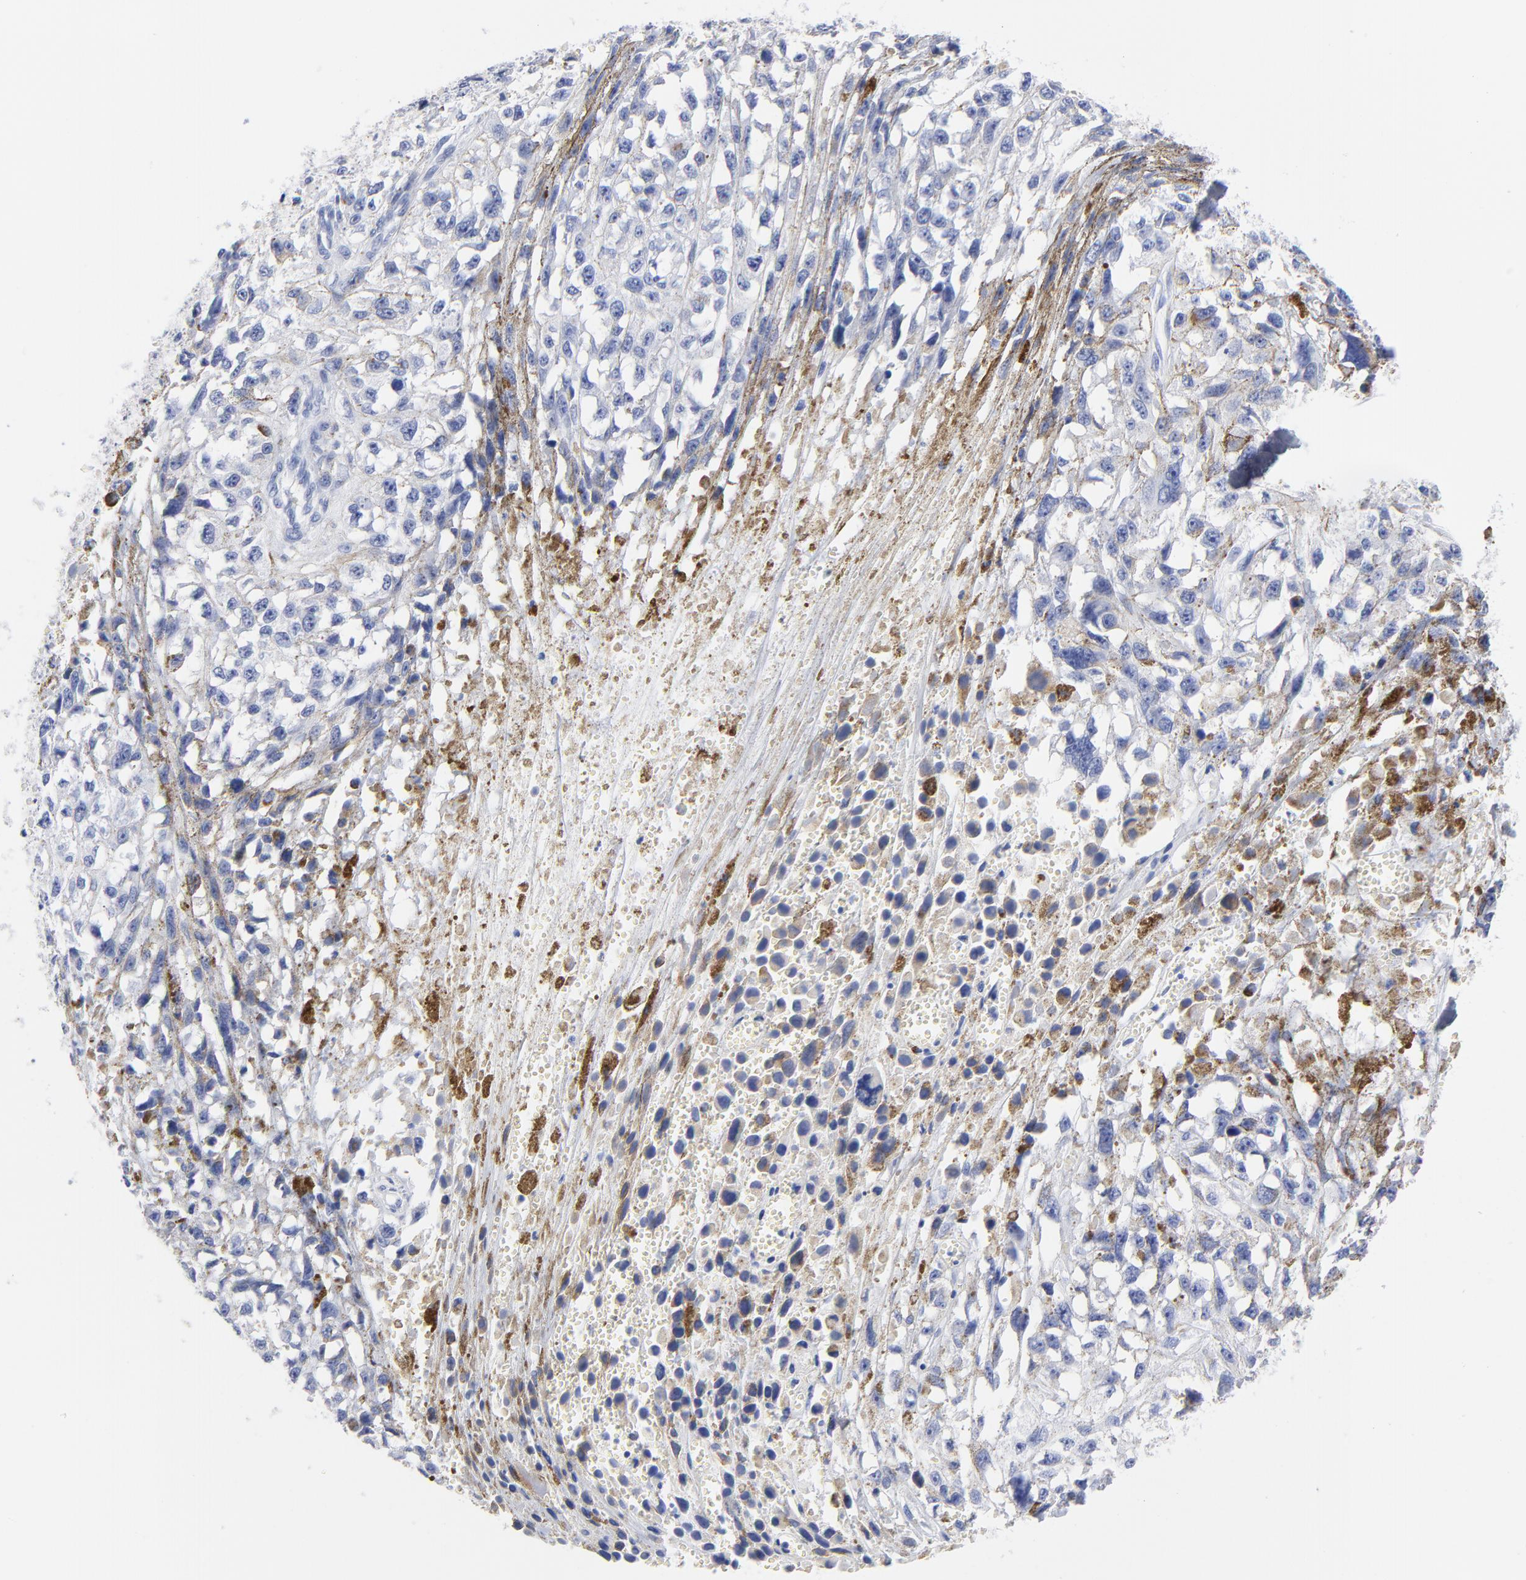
{"staining": {"intensity": "weak", "quantity": "<25%", "location": "cytoplasmic/membranous"}, "tissue": "melanoma", "cell_type": "Tumor cells", "image_type": "cancer", "snomed": [{"axis": "morphology", "description": "Malignant melanoma, Metastatic site"}, {"axis": "topography", "description": "Lymph node"}], "caption": "A high-resolution photomicrograph shows immunohistochemistry staining of malignant melanoma (metastatic site), which displays no significant positivity in tumor cells.", "gene": "CPVL", "patient": {"sex": "male", "age": 59}}